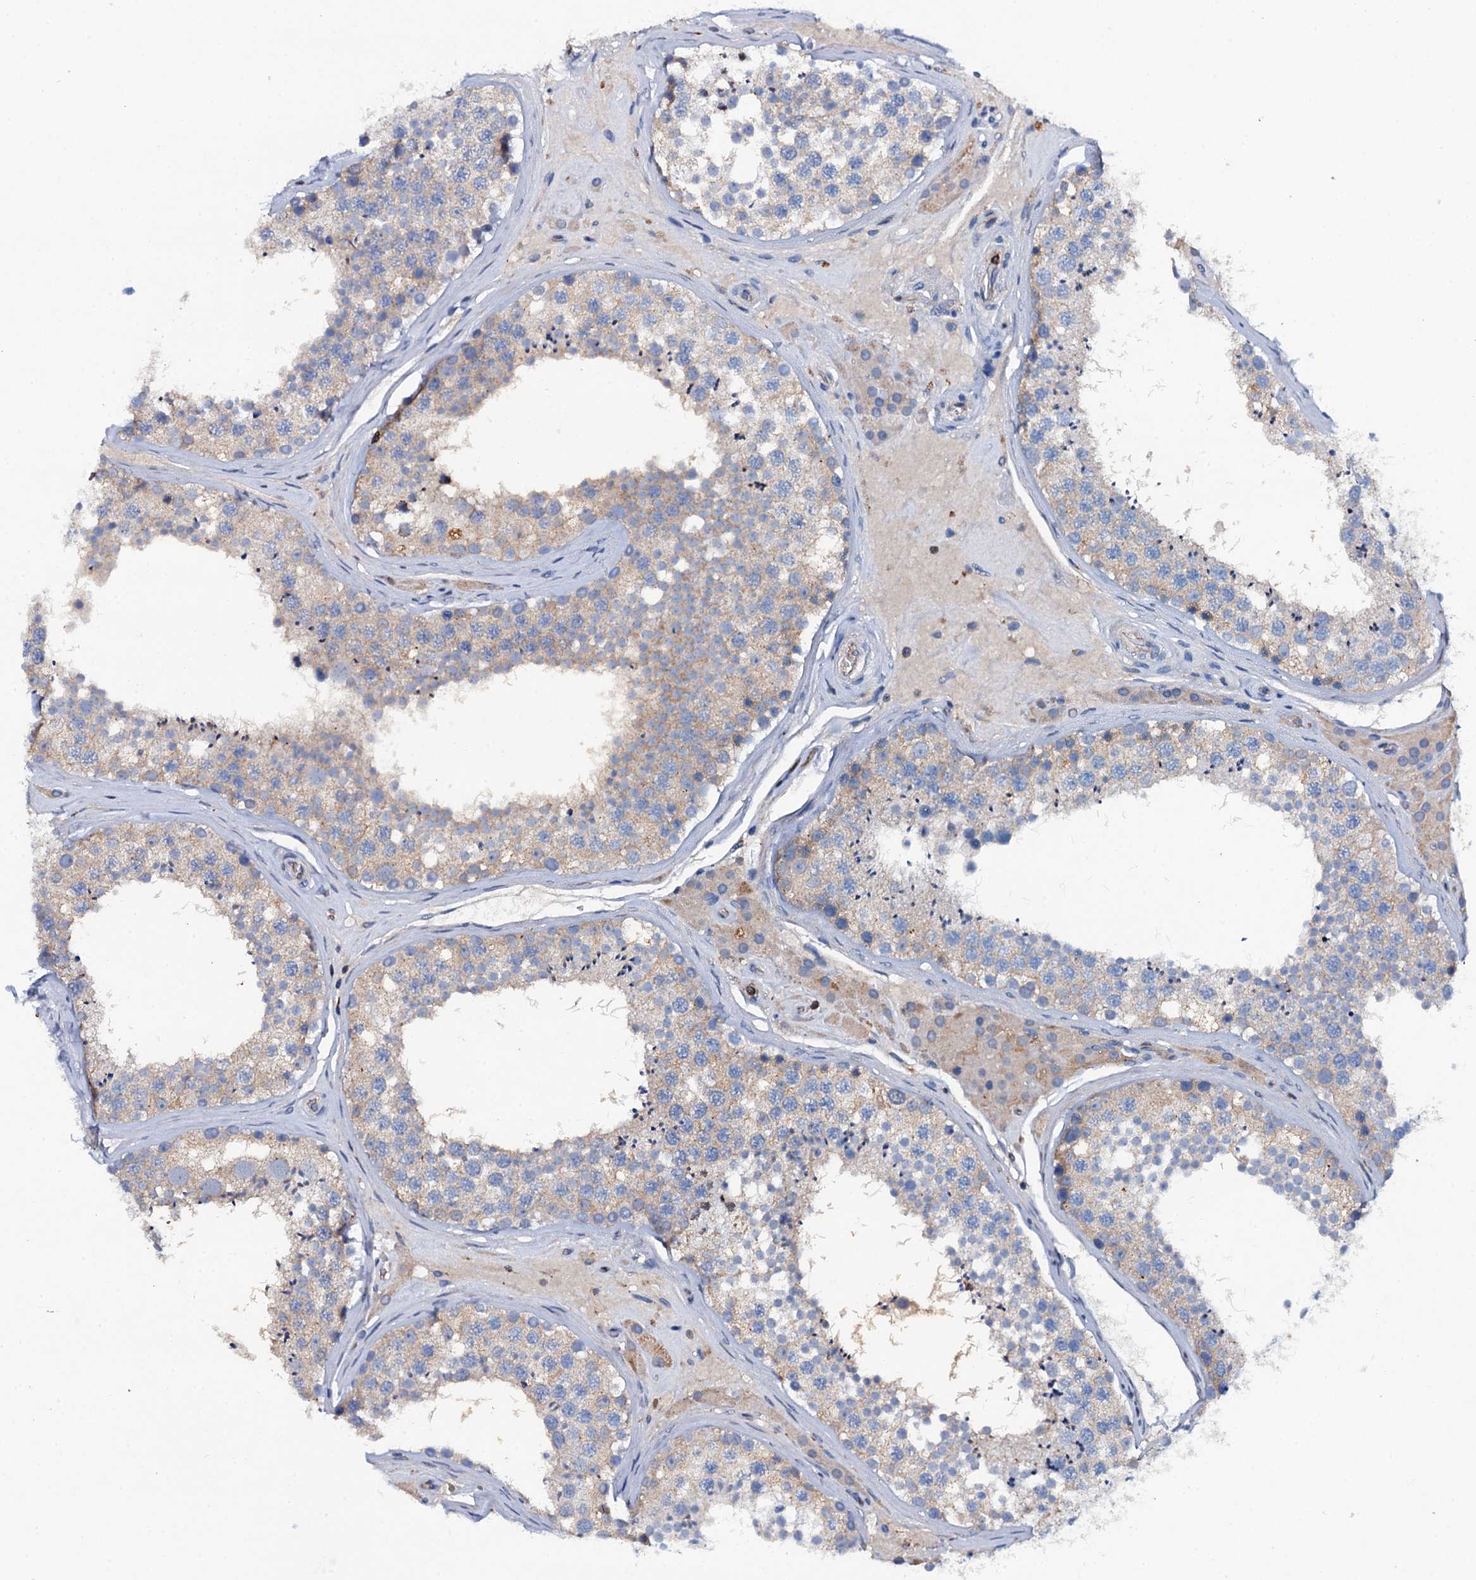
{"staining": {"intensity": "weak", "quantity": "25%-75%", "location": "cytoplasmic/membranous"}, "tissue": "testis", "cell_type": "Cells in seminiferous ducts", "image_type": "normal", "snomed": [{"axis": "morphology", "description": "Normal tissue, NOS"}, {"axis": "topography", "description": "Testis"}], "caption": "Immunohistochemical staining of benign human testis shows weak cytoplasmic/membranous protein expression in about 25%-75% of cells in seminiferous ducts.", "gene": "MS4A4E", "patient": {"sex": "male", "age": 46}}